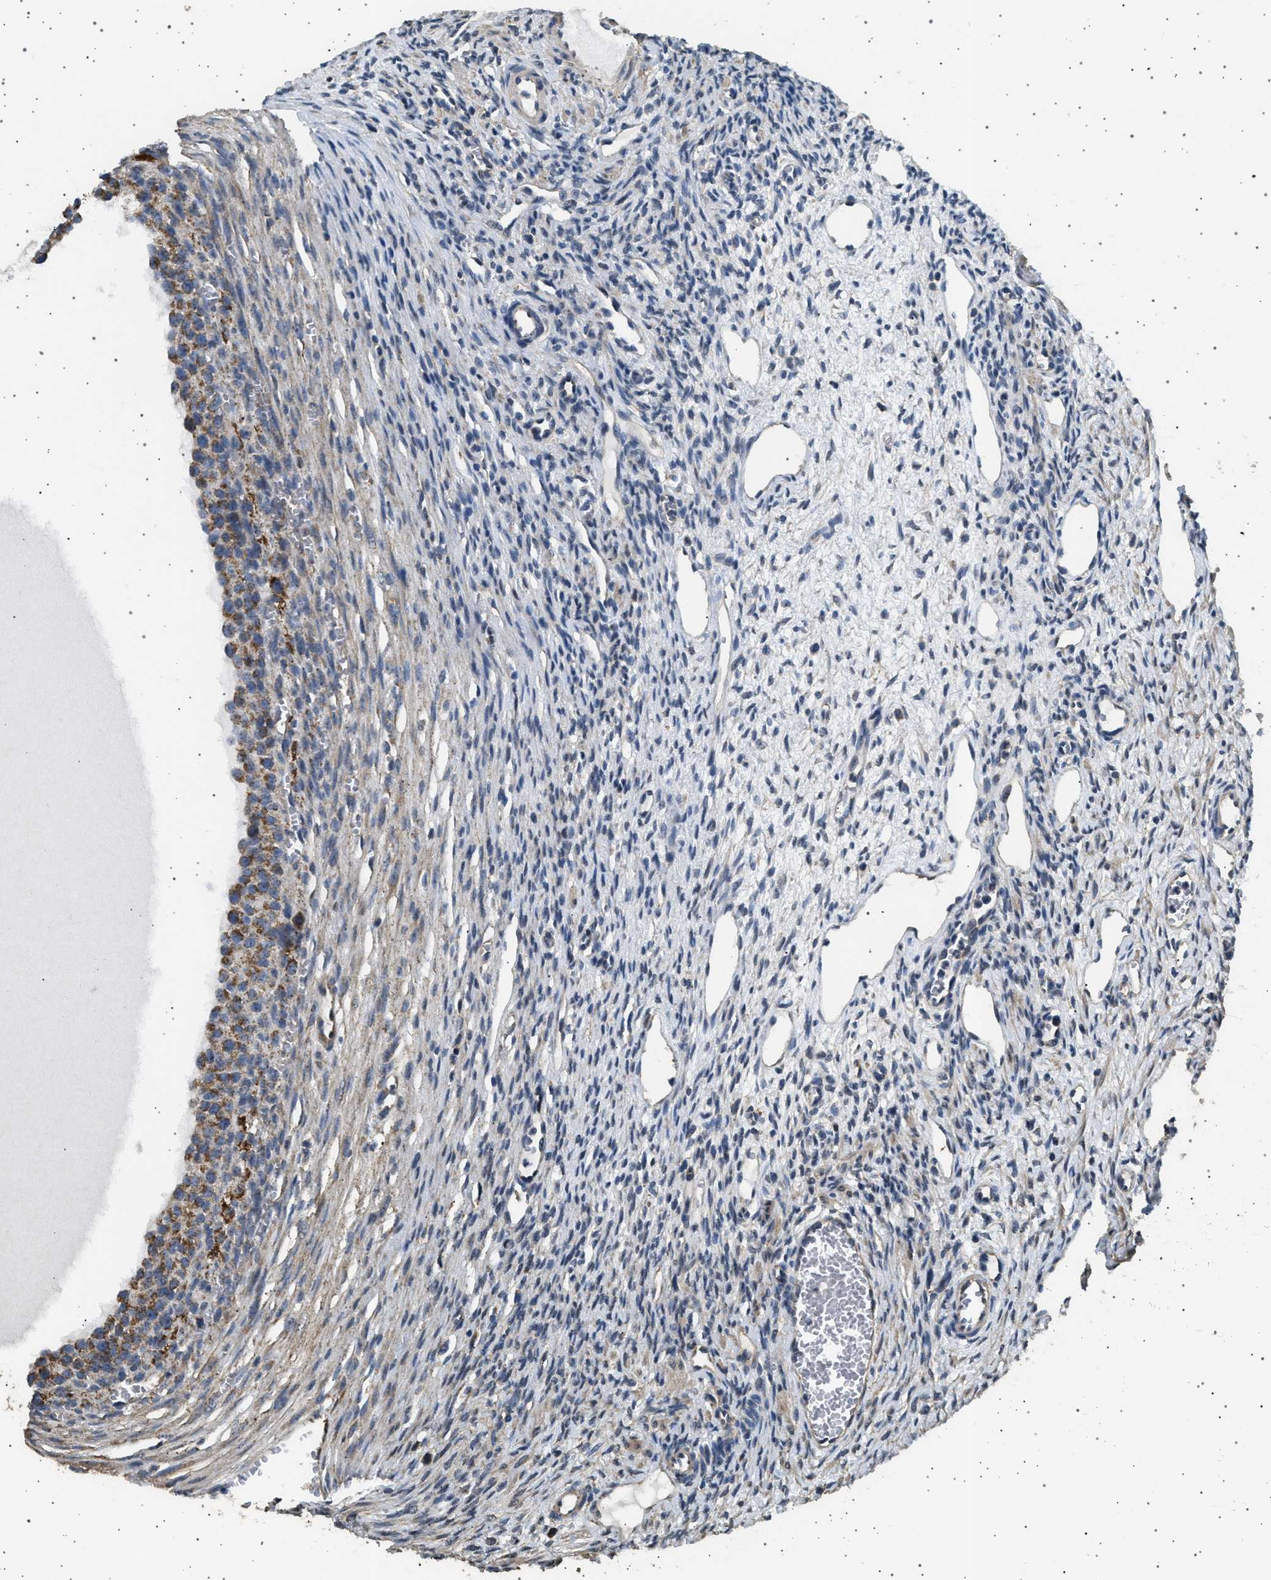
{"staining": {"intensity": "negative", "quantity": "none", "location": "none"}, "tissue": "ovary", "cell_type": "Ovarian stroma cells", "image_type": "normal", "snomed": [{"axis": "morphology", "description": "Normal tissue, NOS"}, {"axis": "topography", "description": "Ovary"}], "caption": "IHC photomicrograph of normal ovary: ovary stained with DAB shows no significant protein expression in ovarian stroma cells. (Immunohistochemistry, brightfield microscopy, high magnification).", "gene": "KCNA4", "patient": {"sex": "female", "age": 33}}